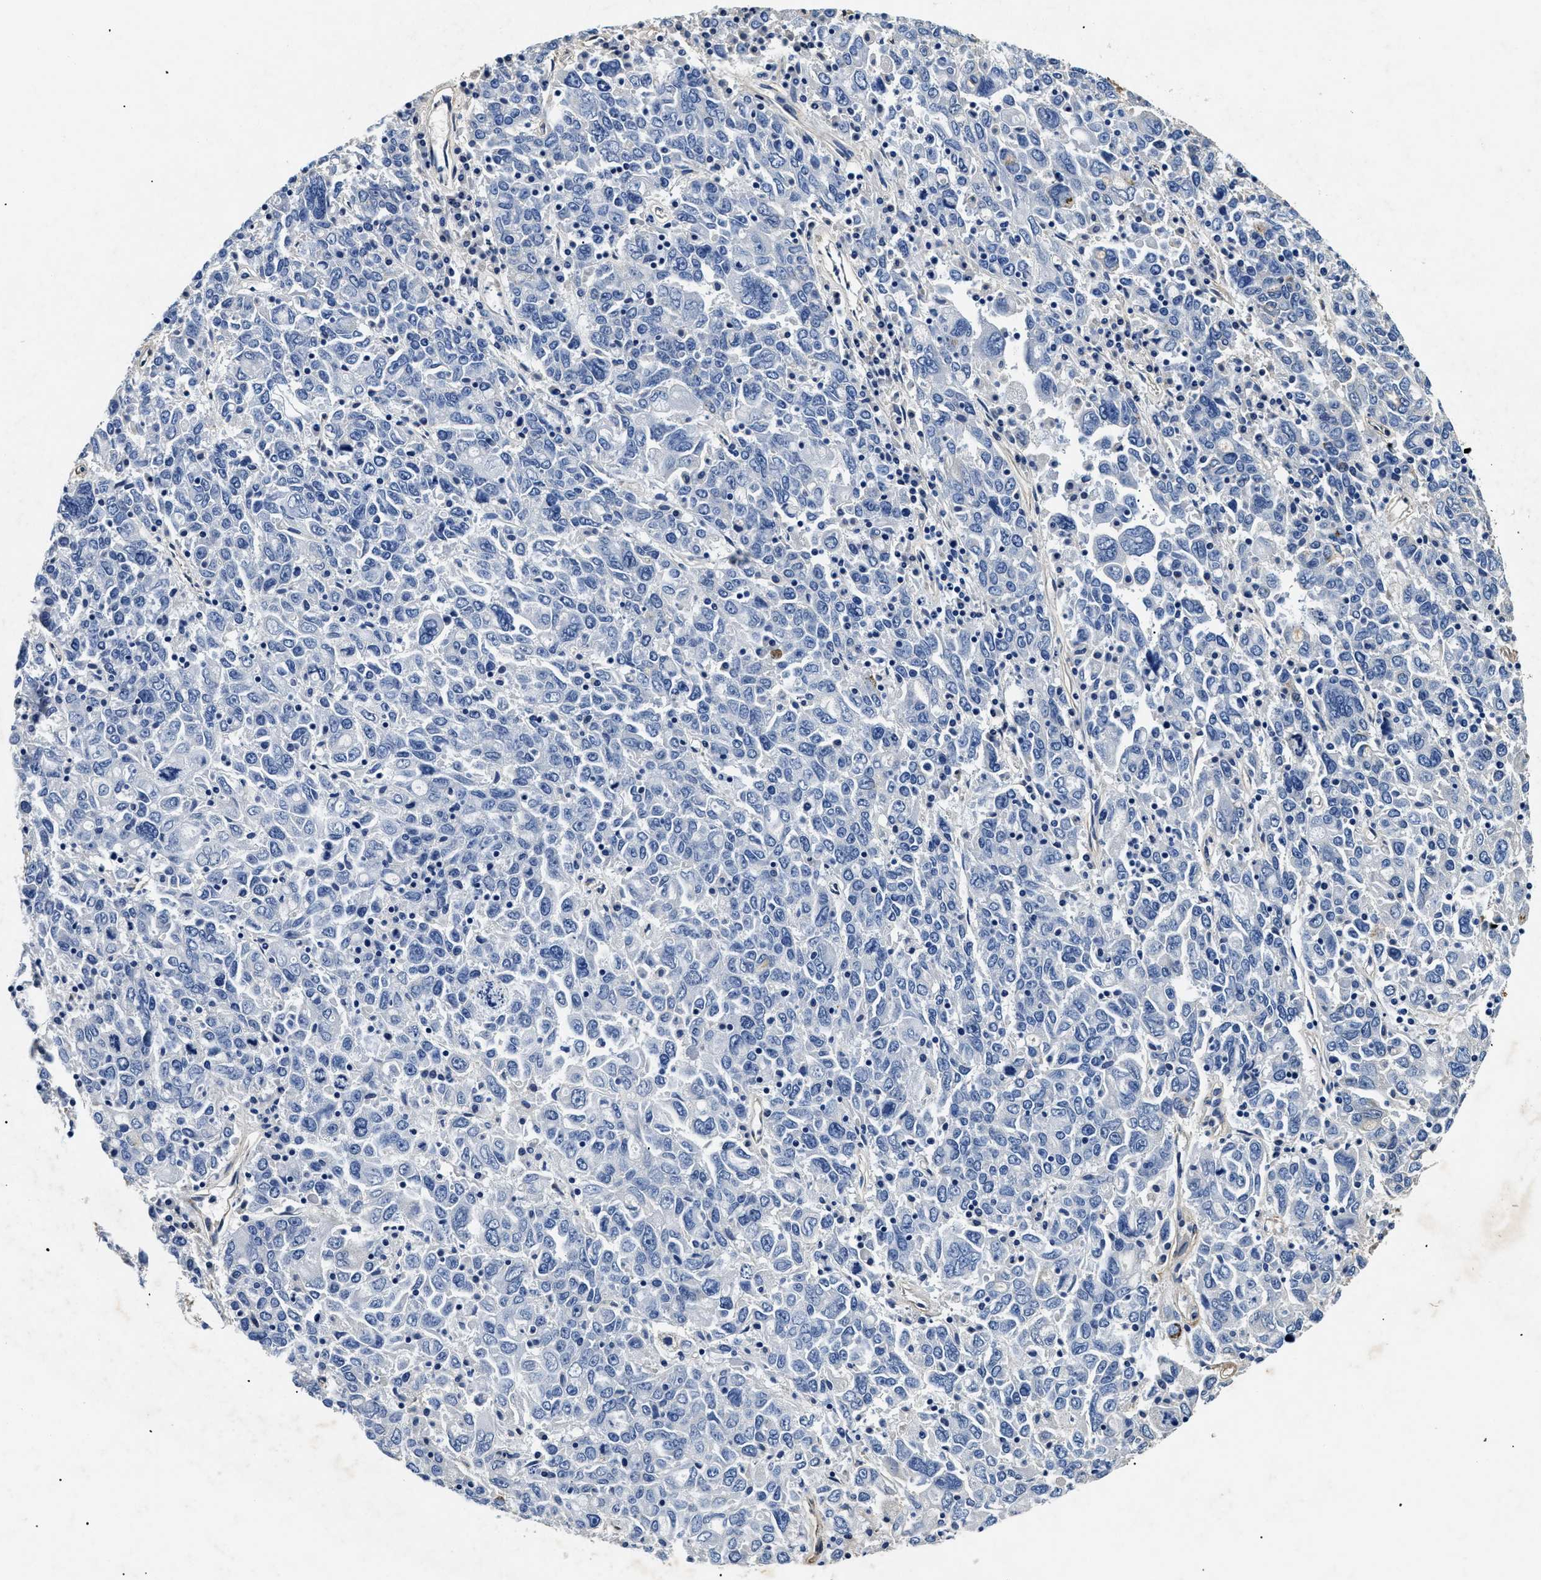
{"staining": {"intensity": "negative", "quantity": "none", "location": "none"}, "tissue": "ovarian cancer", "cell_type": "Tumor cells", "image_type": "cancer", "snomed": [{"axis": "morphology", "description": "Carcinoma, endometroid"}, {"axis": "topography", "description": "Ovary"}], "caption": "The micrograph displays no staining of tumor cells in endometroid carcinoma (ovarian).", "gene": "LAMA3", "patient": {"sex": "female", "age": 62}}